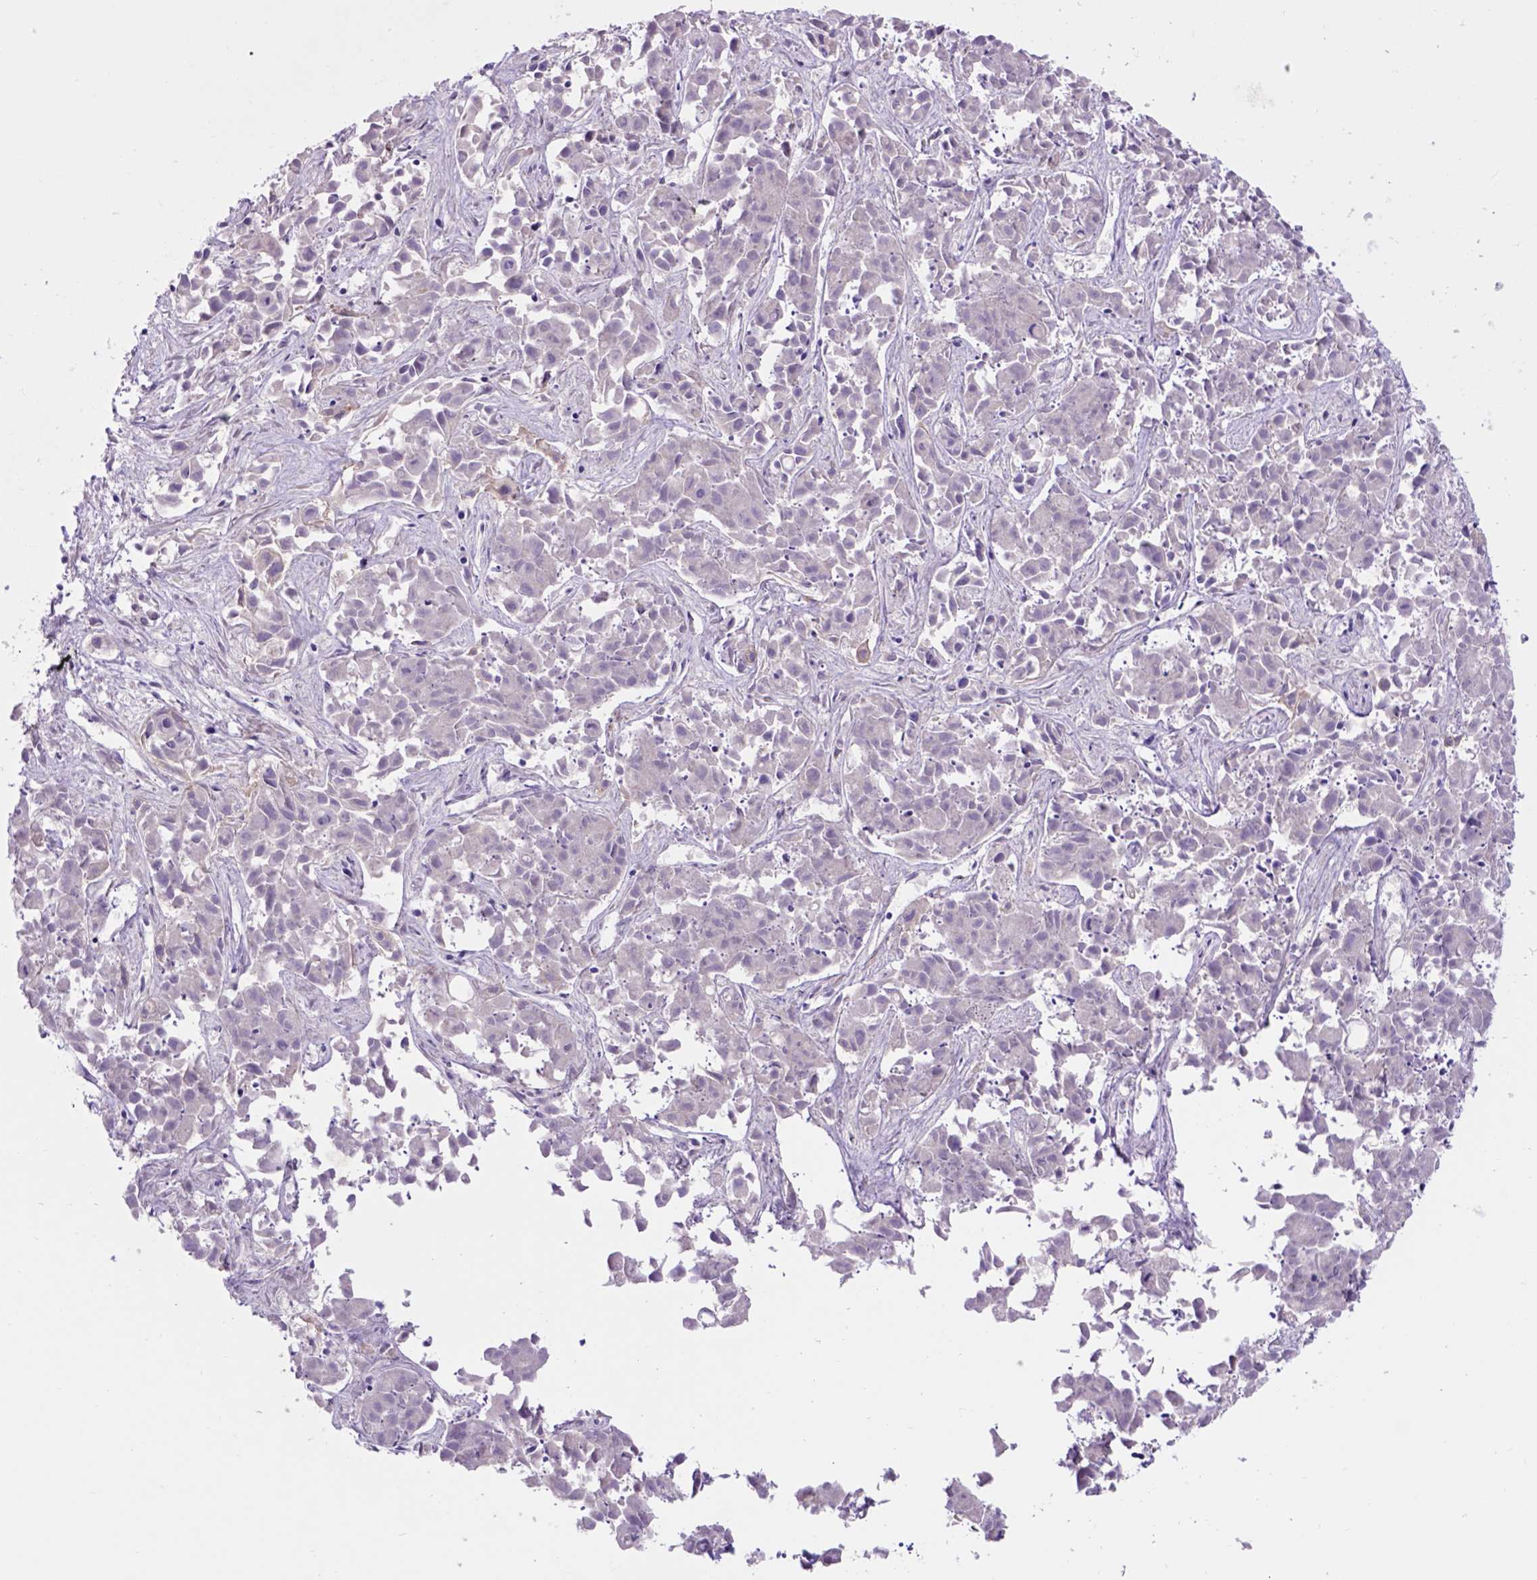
{"staining": {"intensity": "negative", "quantity": "none", "location": "none"}, "tissue": "liver cancer", "cell_type": "Tumor cells", "image_type": "cancer", "snomed": [{"axis": "morphology", "description": "Cholangiocarcinoma"}, {"axis": "topography", "description": "Liver"}], "caption": "A high-resolution photomicrograph shows IHC staining of liver cholangiocarcinoma, which shows no significant staining in tumor cells. (Brightfield microscopy of DAB immunohistochemistry (IHC) at high magnification).", "gene": "EGFR", "patient": {"sex": "female", "age": 81}}